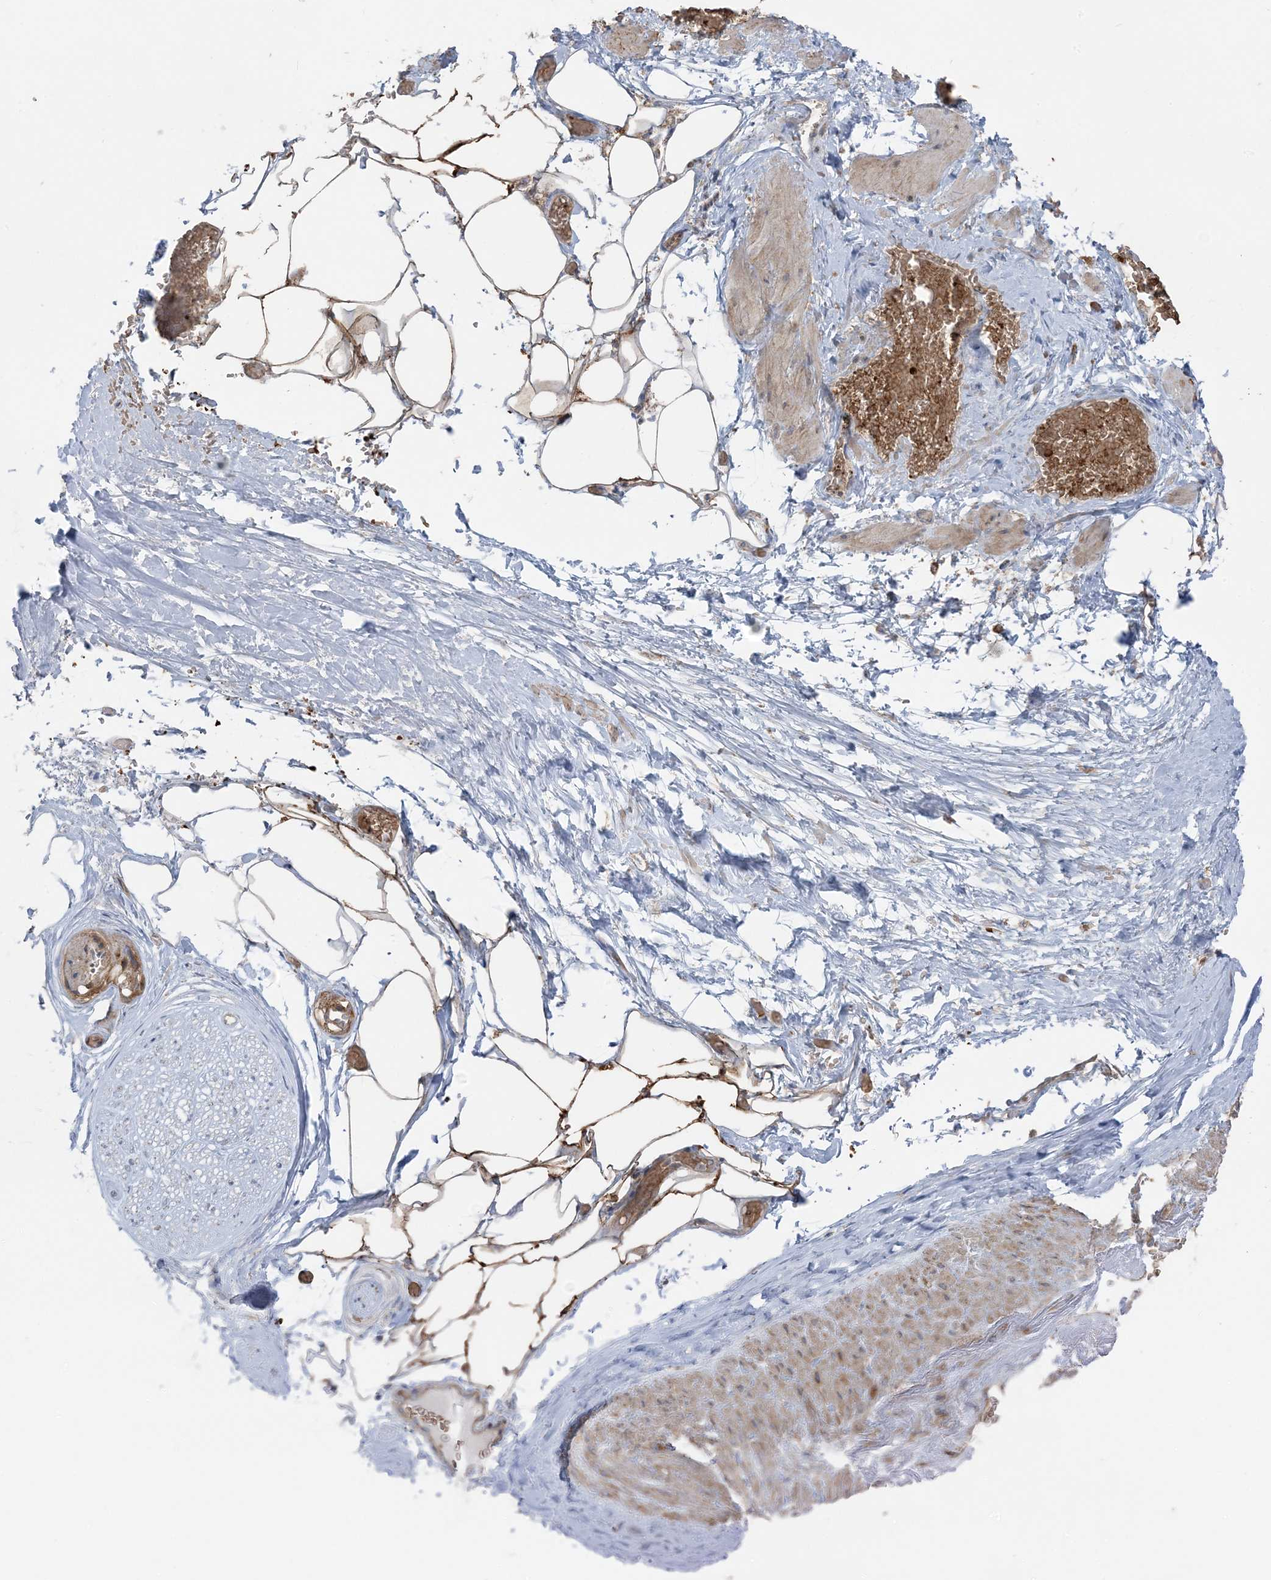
{"staining": {"intensity": "moderate", "quantity": "25%-75%", "location": "cytoplasmic/membranous"}, "tissue": "adipose tissue", "cell_type": "Adipocytes", "image_type": "normal", "snomed": [{"axis": "morphology", "description": "Normal tissue, NOS"}, {"axis": "morphology", "description": "Adenocarcinoma, Low grade"}, {"axis": "topography", "description": "Prostate"}, {"axis": "topography", "description": "Peripheral nerve tissue"}], "caption": "Normal adipose tissue exhibits moderate cytoplasmic/membranous staining in approximately 25%-75% of adipocytes.", "gene": "PIK3R4", "patient": {"sex": "male", "age": 63}}